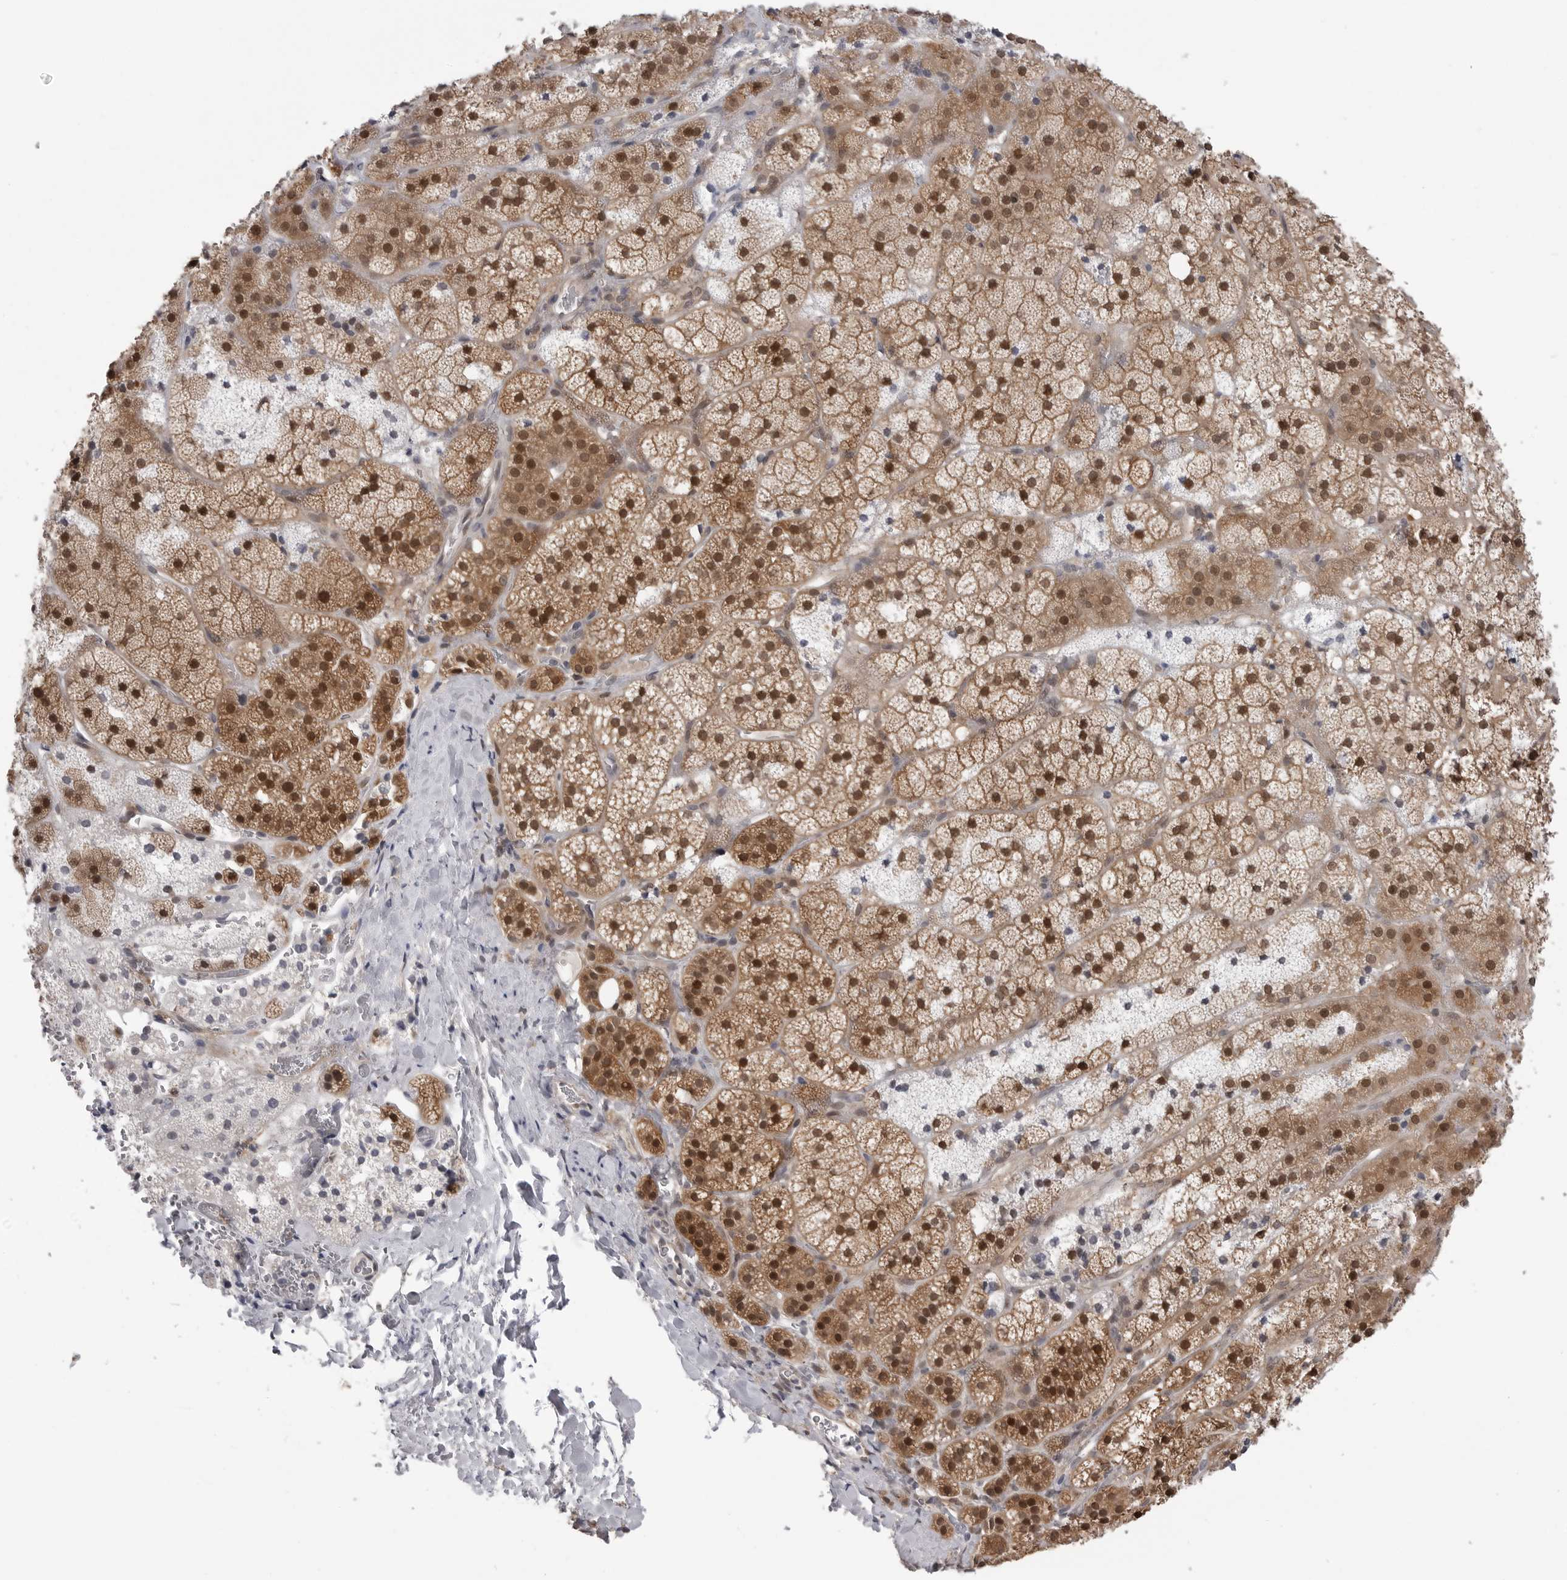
{"staining": {"intensity": "moderate", "quantity": ">75%", "location": "cytoplasmic/membranous,nuclear"}, "tissue": "adrenal gland", "cell_type": "Glandular cells", "image_type": "normal", "snomed": [{"axis": "morphology", "description": "Normal tissue, NOS"}, {"axis": "topography", "description": "Adrenal gland"}], "caption": "IHC of benign human adrenal gland reveals medium levels of moderate cytoplasmic/membranous,nuclear positivity in about >75% of glandular cells.", "gene": "PNPO", "patient": {"sex": "female", "age": 44}}